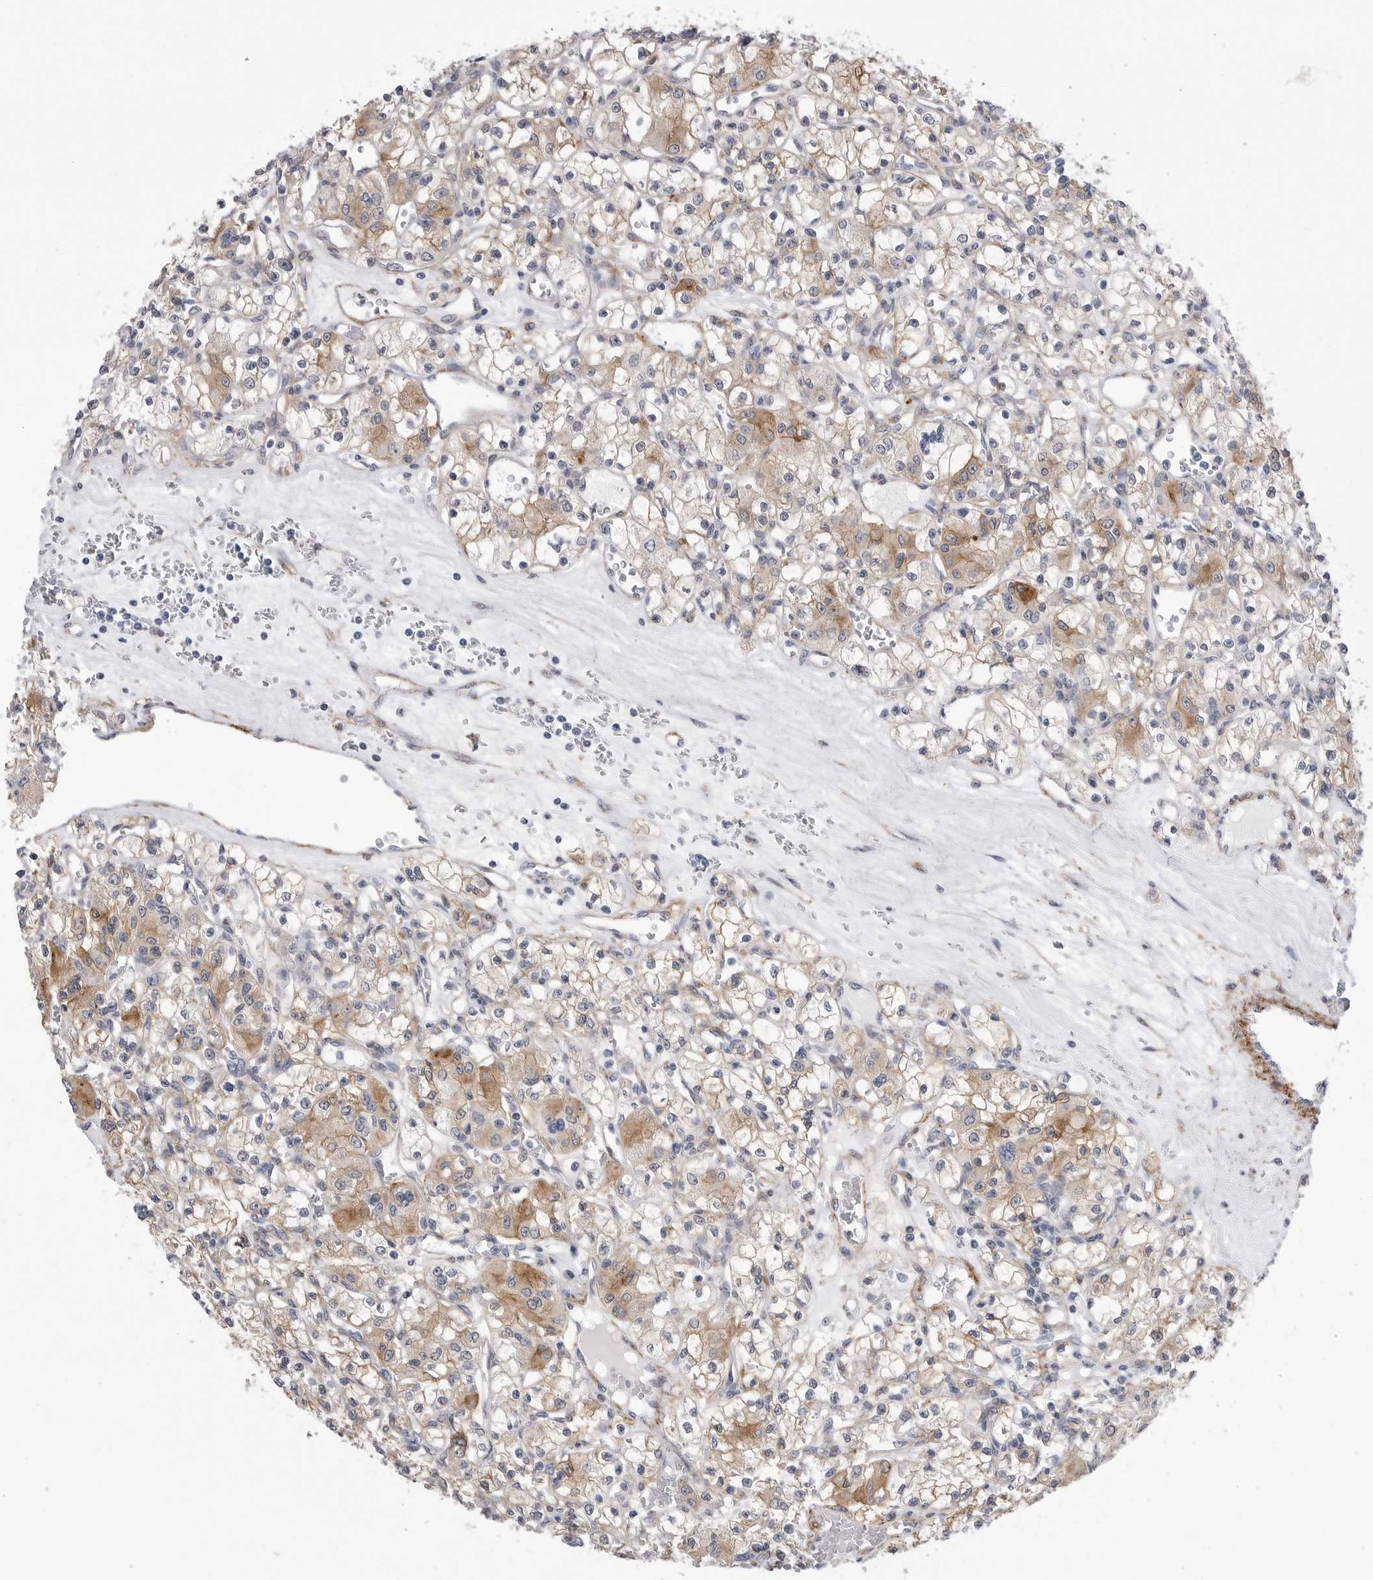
{"staining": {"intensity": "moderate", "quantity": "25%-75%", "location": "cytoplasmic/membranous"}, "tissue": "renal cancer", "cell_type": "Tumor cells", "image_type": "cancer", "snomed": [{"axis": "morphology", "description": "Adenocarcinoma, NOS"}, {"axis": "topography", "description": "Kidney"}], "caption": "The photomicrograph shows immunohistochemical staining of renal cancer (adenocarcinoma). There is moderate cytoplasmic/membranous staining is appreciated in about 25%-75% of tumor cells. (DAB (3,3'-diaminobenzidine) = brown stain, brightfield microscopy at high magnification).", "gene": "AKAP12", "patient": {"sex": "female", "age": 59}}